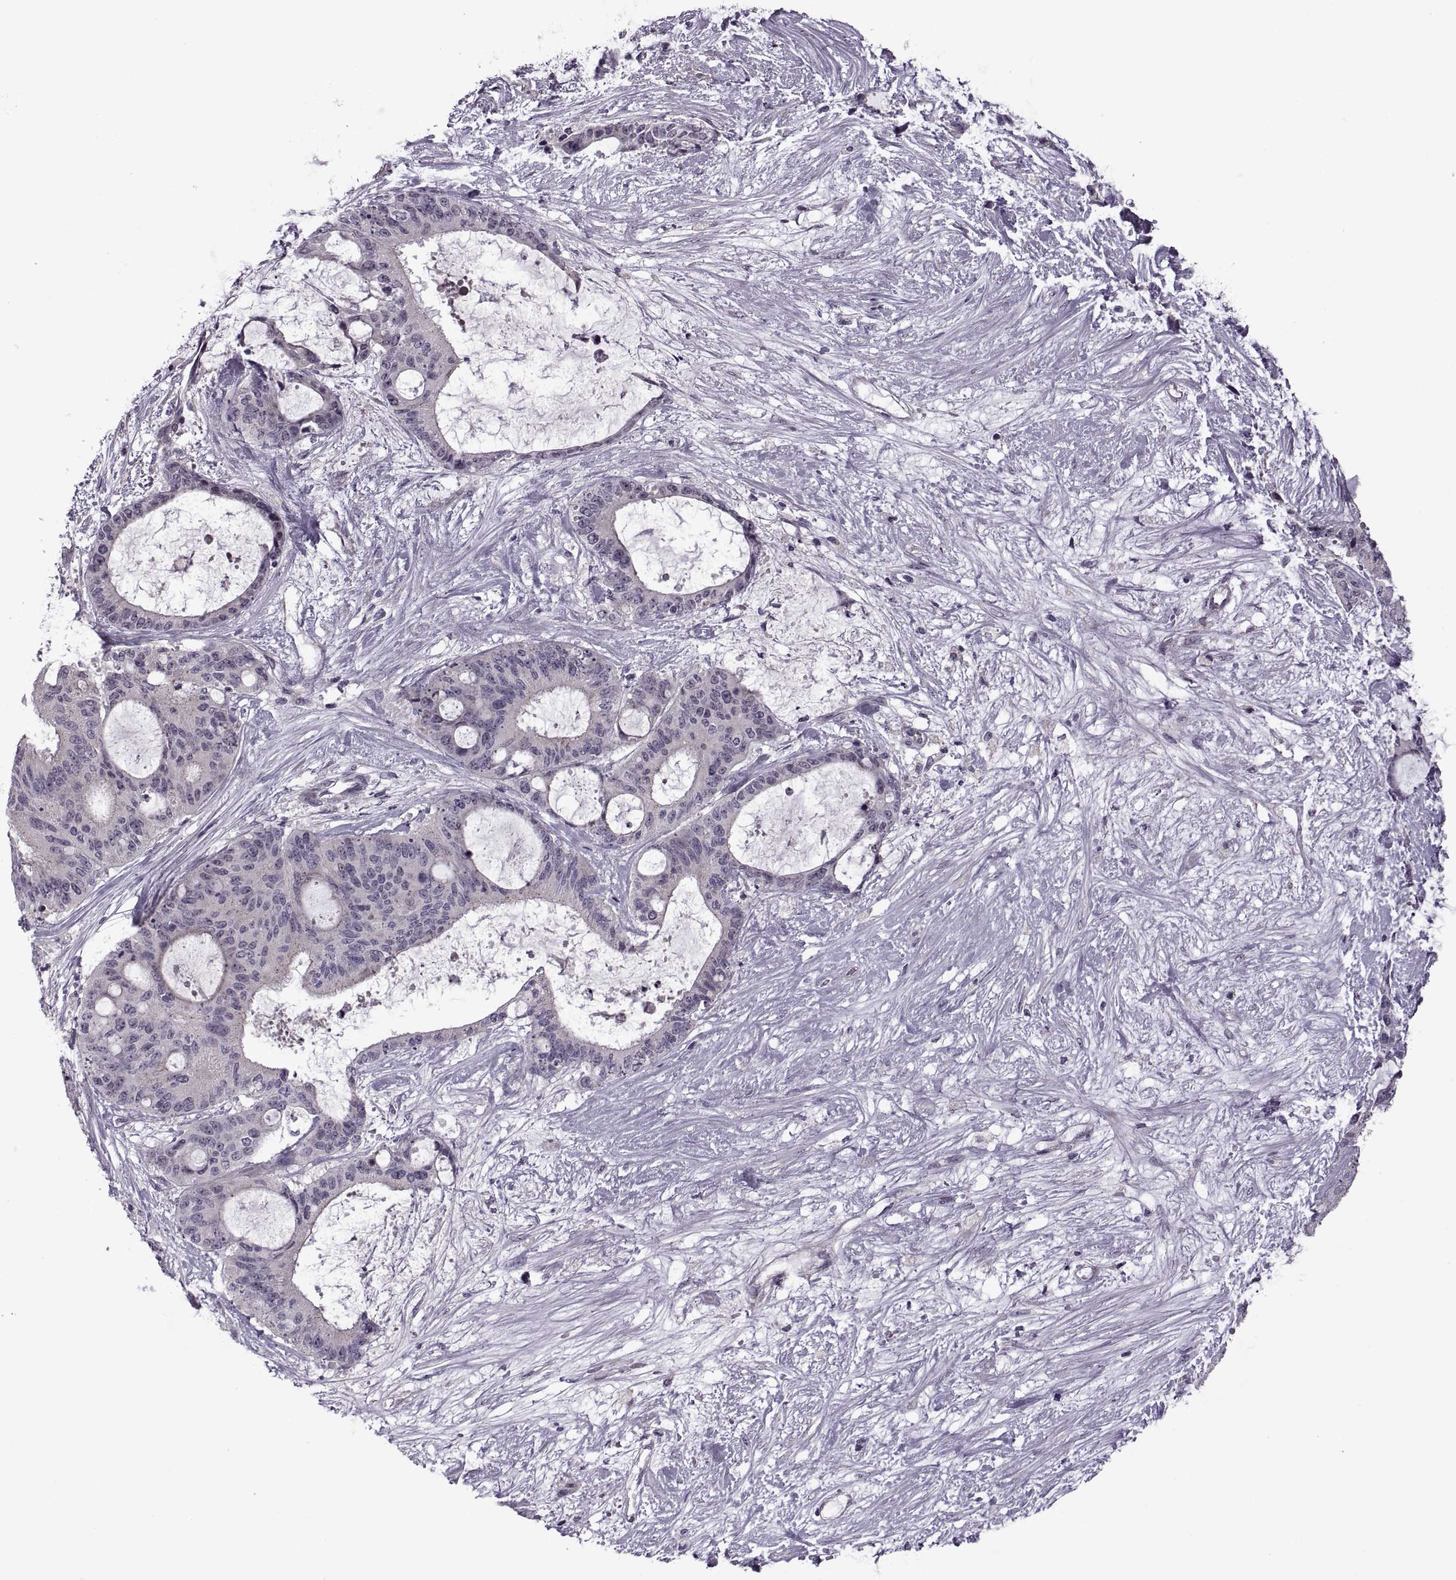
{"staining": {"intensity": "negative", "quantity": "none", "location": "none"}, "tissue": "liver cancer", "cell_type": "Tumor cells", "image_type": "cancer", "snomed": [{"axis": "morphology", "description": "Normal tissue, NOS"}, {"axis": "morphology", "description": "Cholangiocarcinoma"}, {"axis": "topography", "description": "Liver"}, {"axis": "topography", "description": "Peripheral nerve tissue"}], "caption": "A photomicrograph of liver cancer stained for a protein demonstrates no brown staining in tumor cells.", "gene": "RIPK4", "patient": {"sex": "female", "age": 73}}